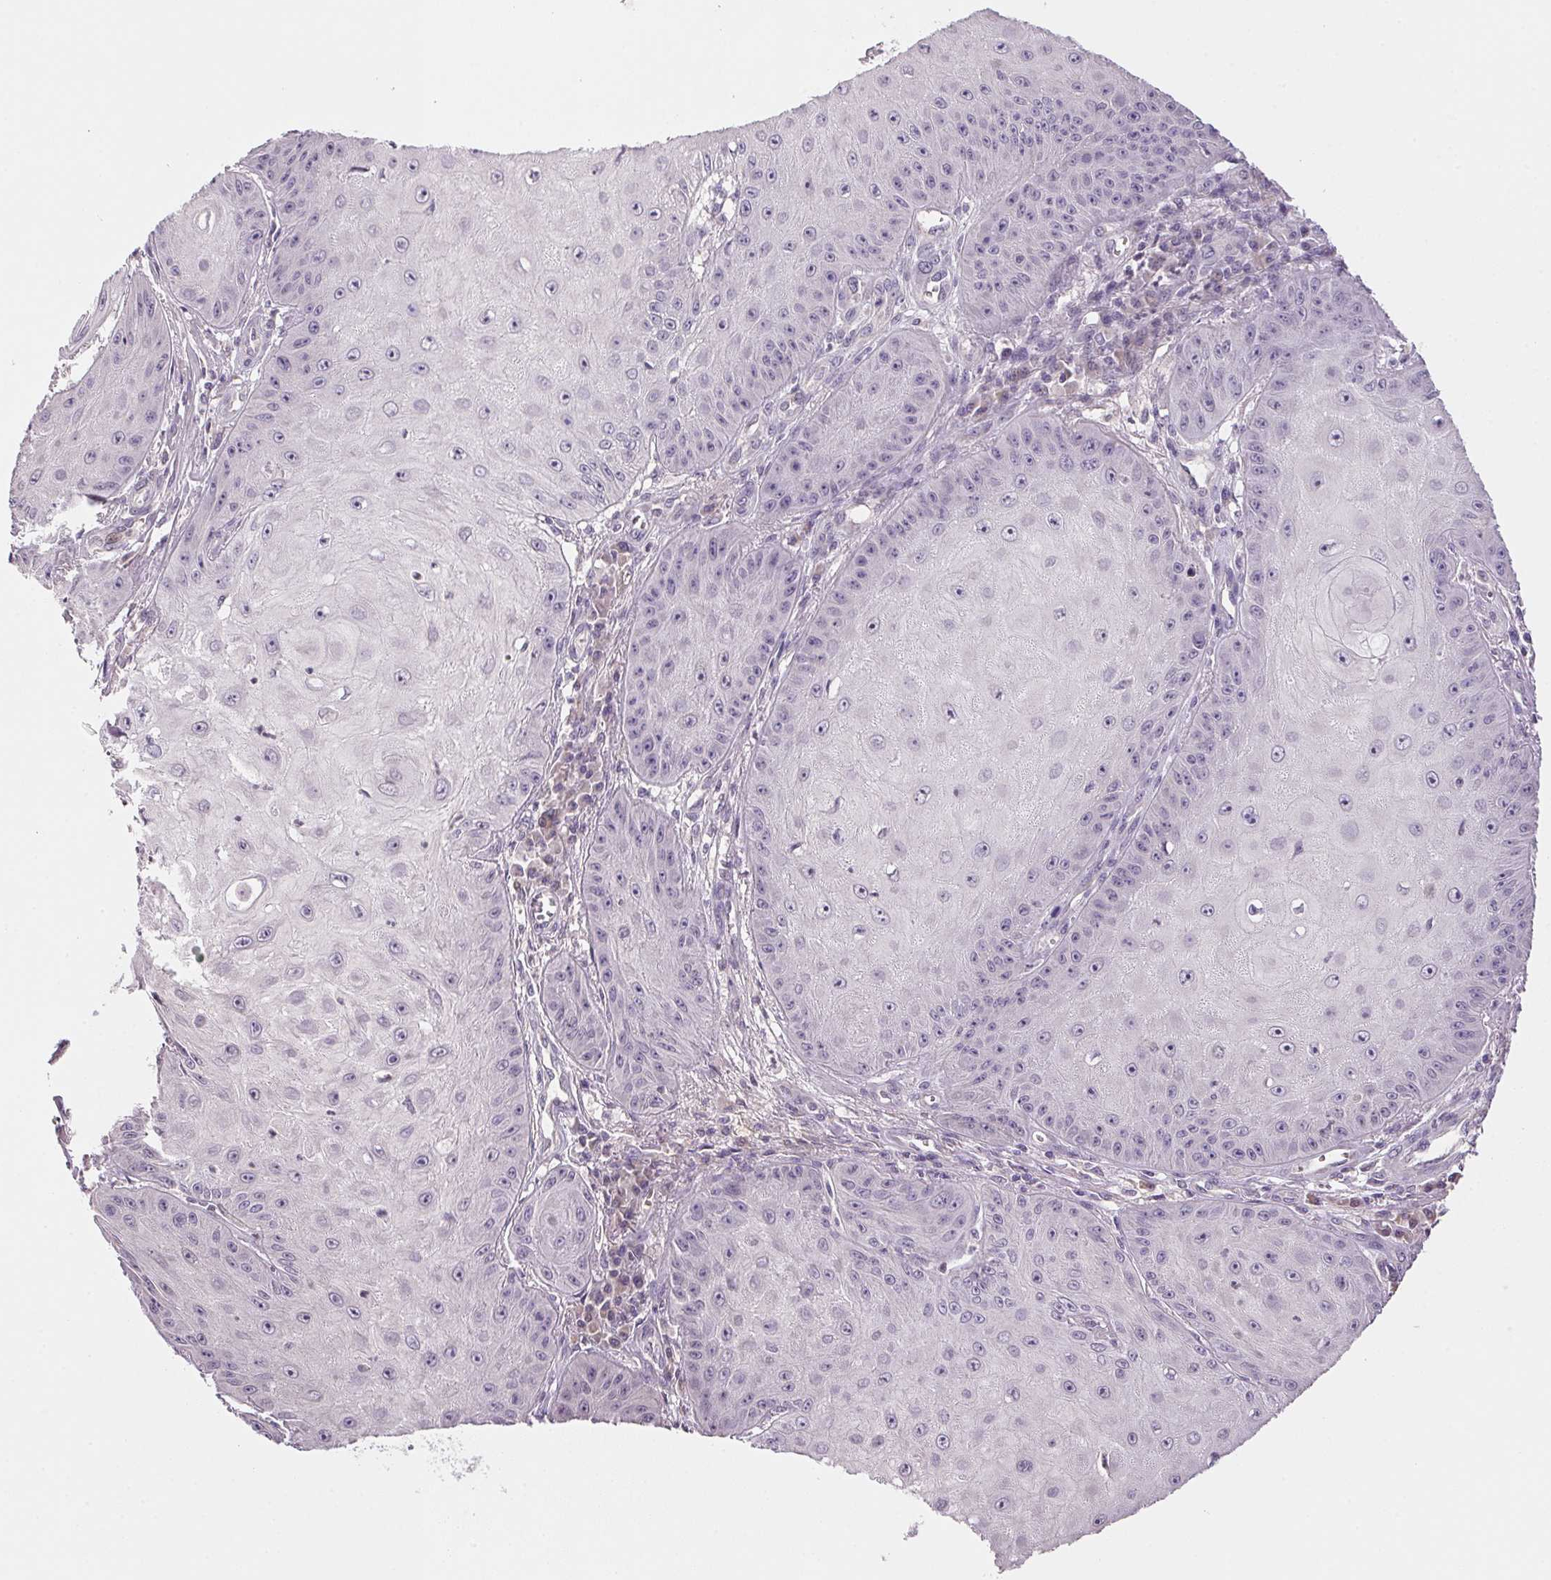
{"staining": {"intensity": "negative", "quantity": "none", "location": "none"}, "tissue": "skin cancer", "cell_type": "Tumor cells", "image_type": "cancer", "snomed": [{"axis": "morphology", "description": "Squamous cell carcinoma, NOS"}, {"axis": "topography", "description": "Skin"}], "caption": "An image of human skin squamous cell carcinoma is negative for staining in tumor cells.", "gene": "ALDH8A1", "patient": {"sex": "male", "age": 70}}